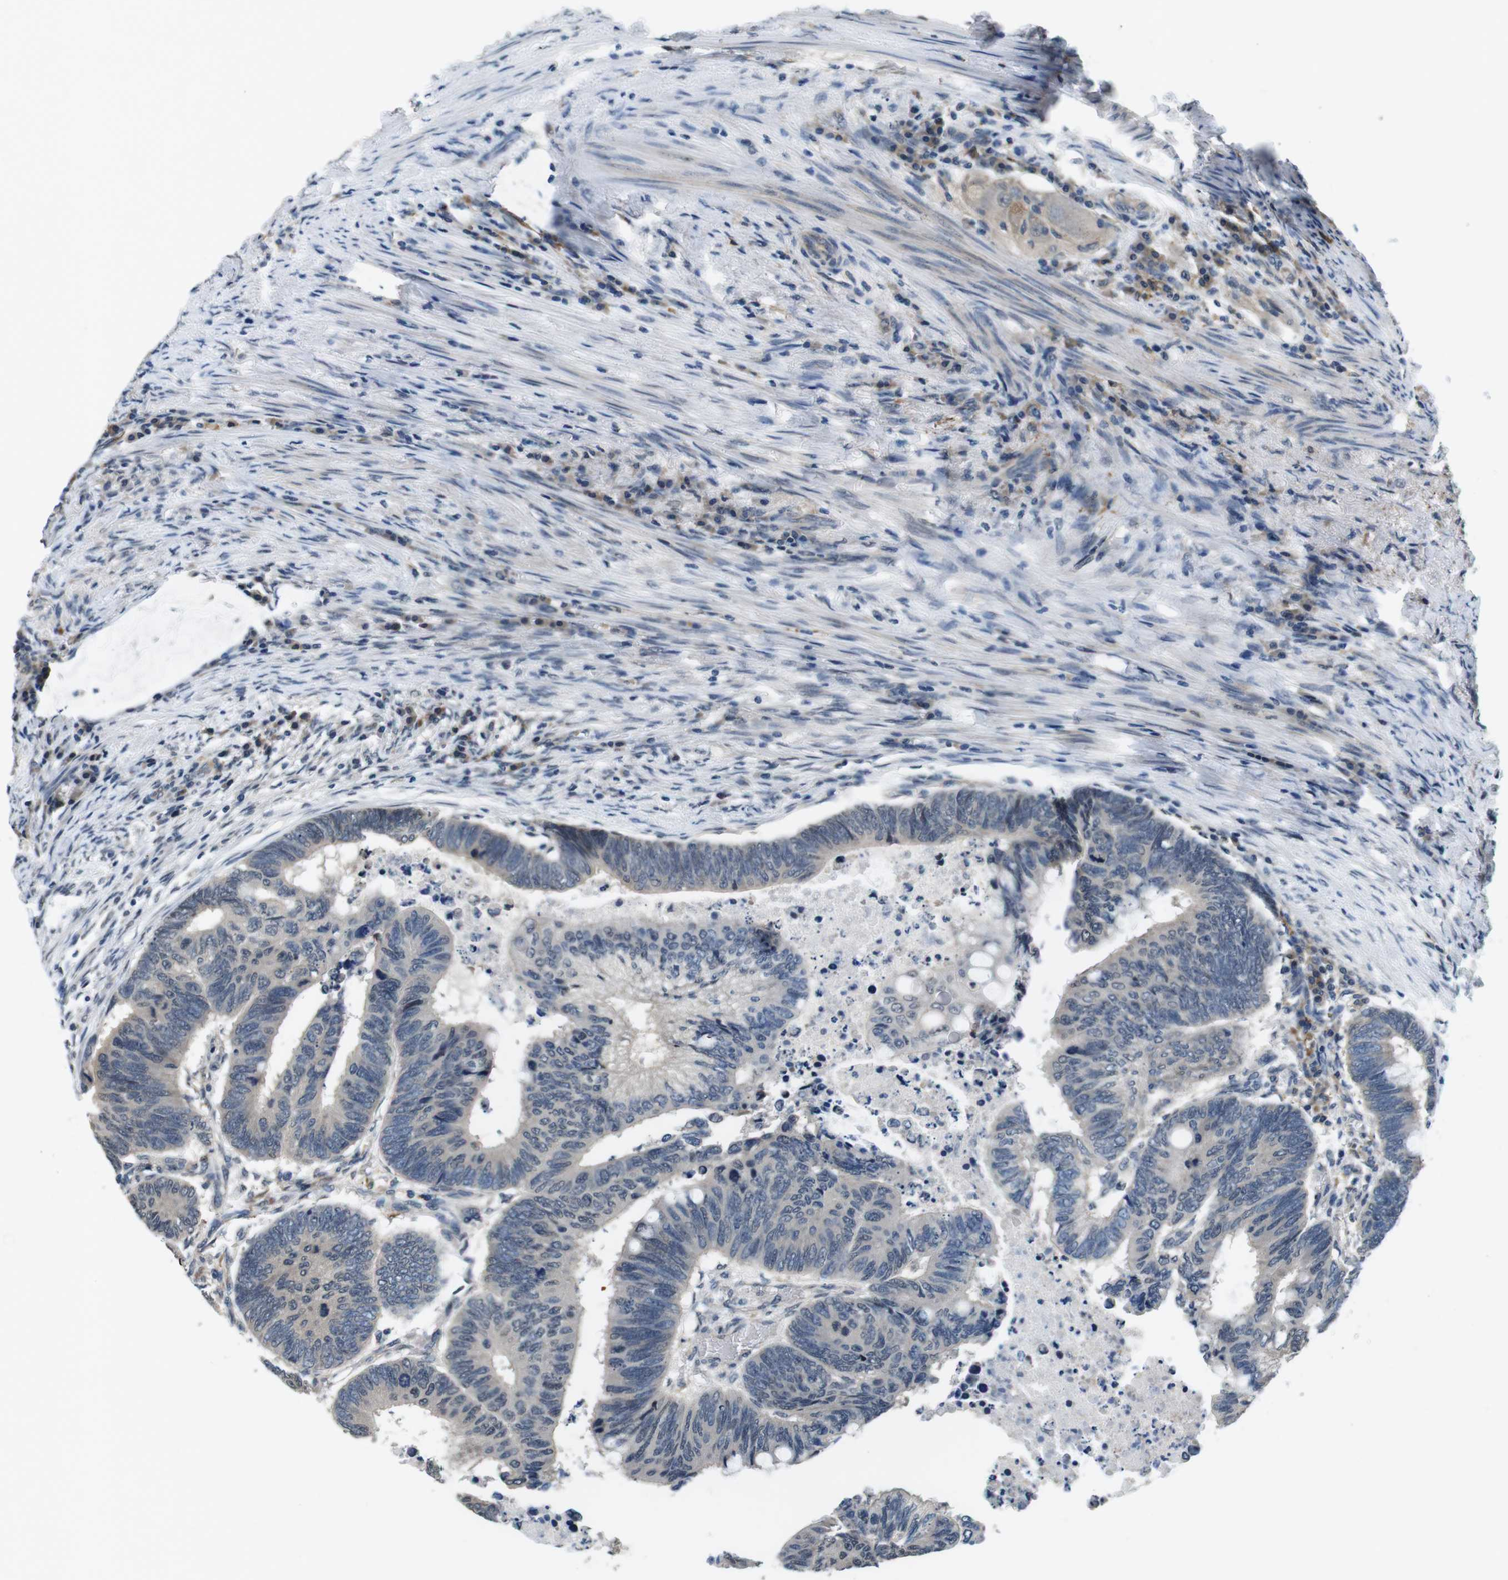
{"staining": {"intensity": "negative", "quantity": "none", "location": "none"}, "tissue": "colorectal cancer", "cell_type": "Tumor cells", "image_type": "cancer", "snomed": [{"axis": "morphology", "description": "Normal tissue, NOS"}, {"axis": "morphology", "description": "Adenocarcinoma, NOS"}, {"axis": "topography", "description": "Rectum"}, {"axis": "topography", "description": "Peripheral nerve tissue"}], "caption": "This is an IHC micrograph of human colorectal adenocarcinoma. There is no positivity in tumor cells.", "gene": "CD163L1", "patient": {"sex": "male", "age": 92}}